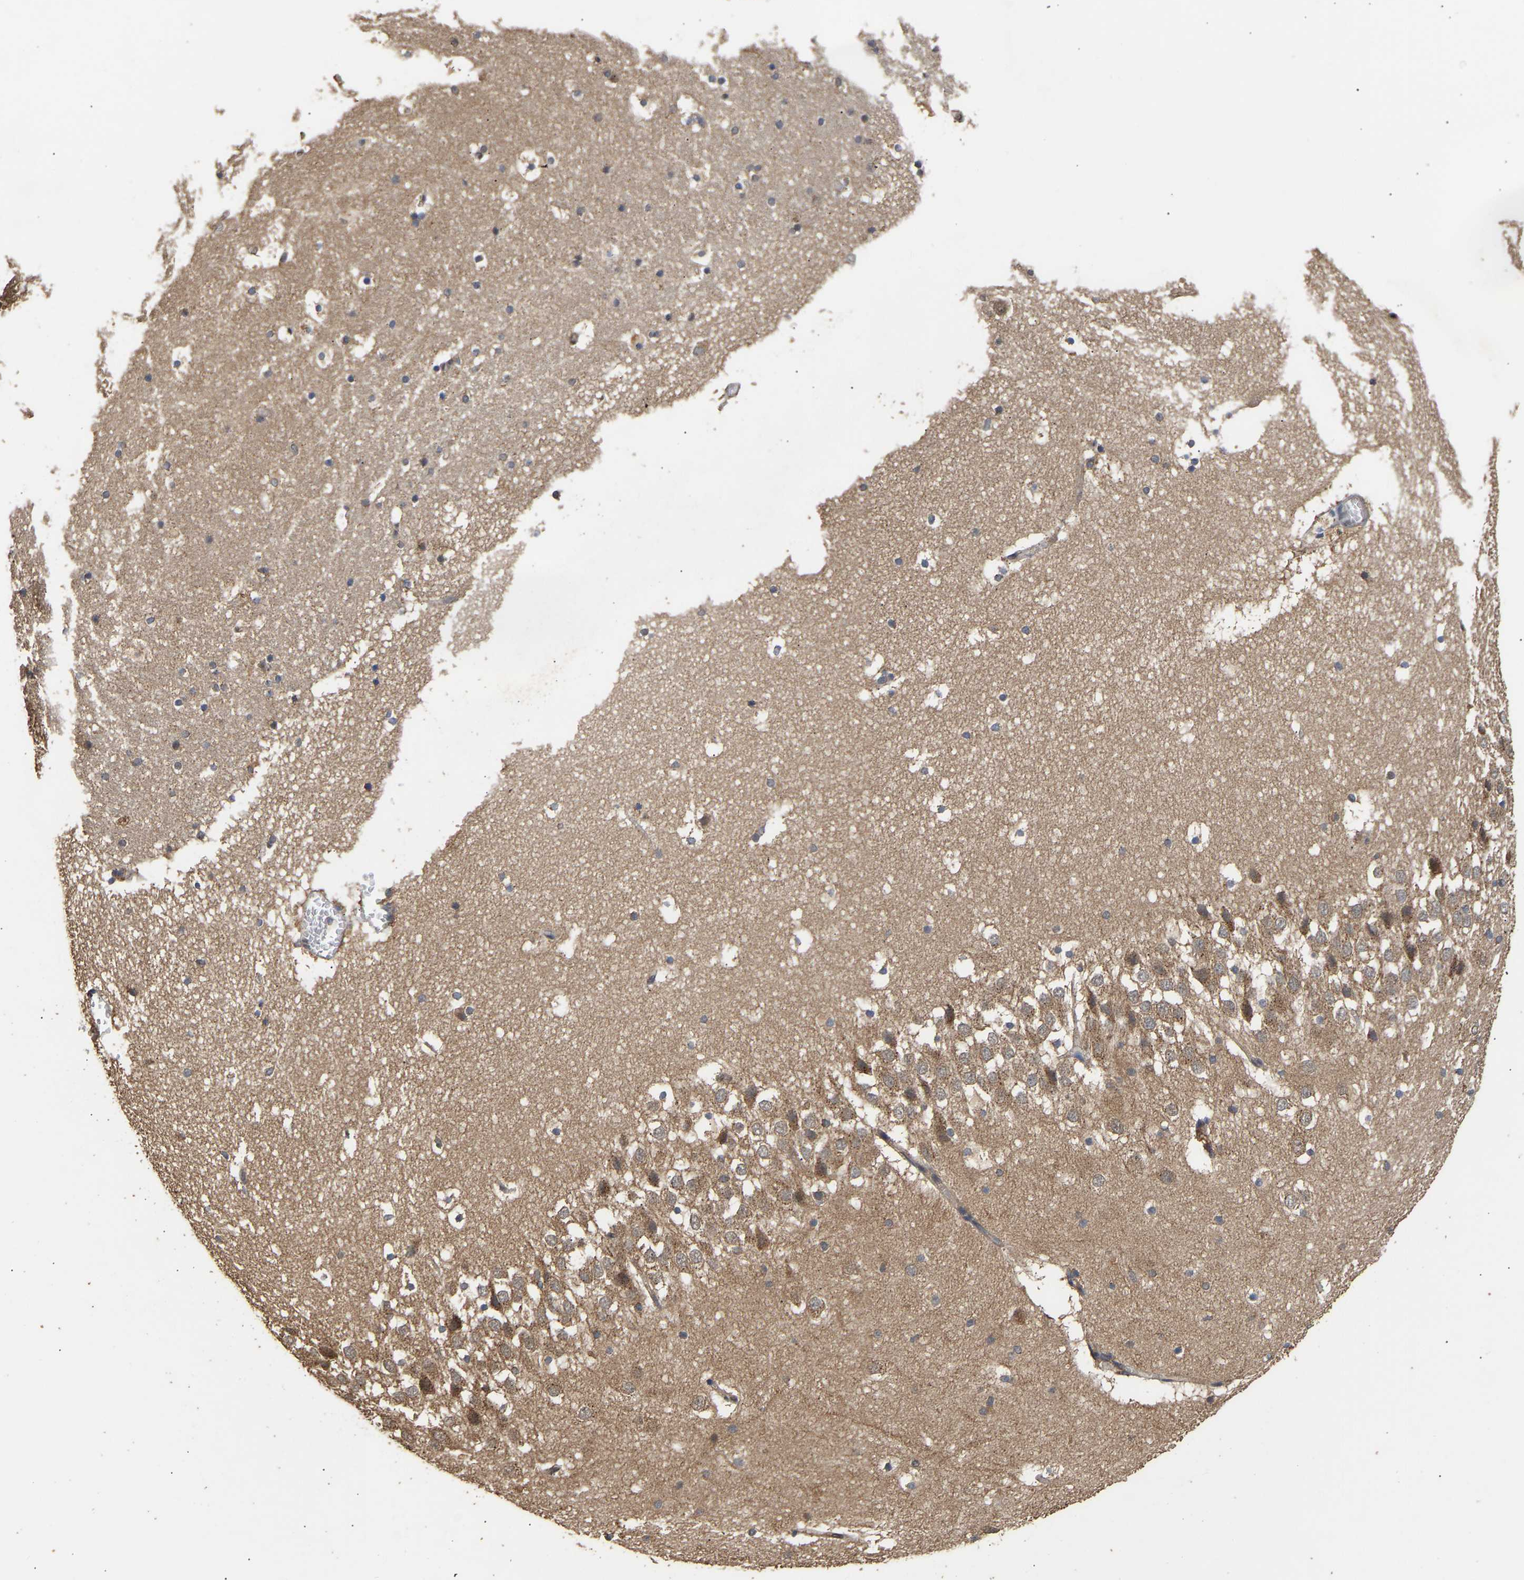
{"staining": {"intensity": "weak", "quantity": "<25%", "location": "cytoplasmic/membranous"}, "tissue": "hippocampus", "cell_type": "Glial cells", "image_type": "normal", "snomed": [{"axis": "morphology", "description": "Normal tissue, NOS"}, {"axis": "topography", "description": "Hippocampus"}], "caption": "Immunohistochemistry (IHC) photomicrograph of unremarkable hippocampus stained for a protein (brown), which displays no staining in glial cells. (IHC, brightfield microscopy, high magnification).", "gene": "ZNF26", "patient": {"sex": "male", "age": 45}}